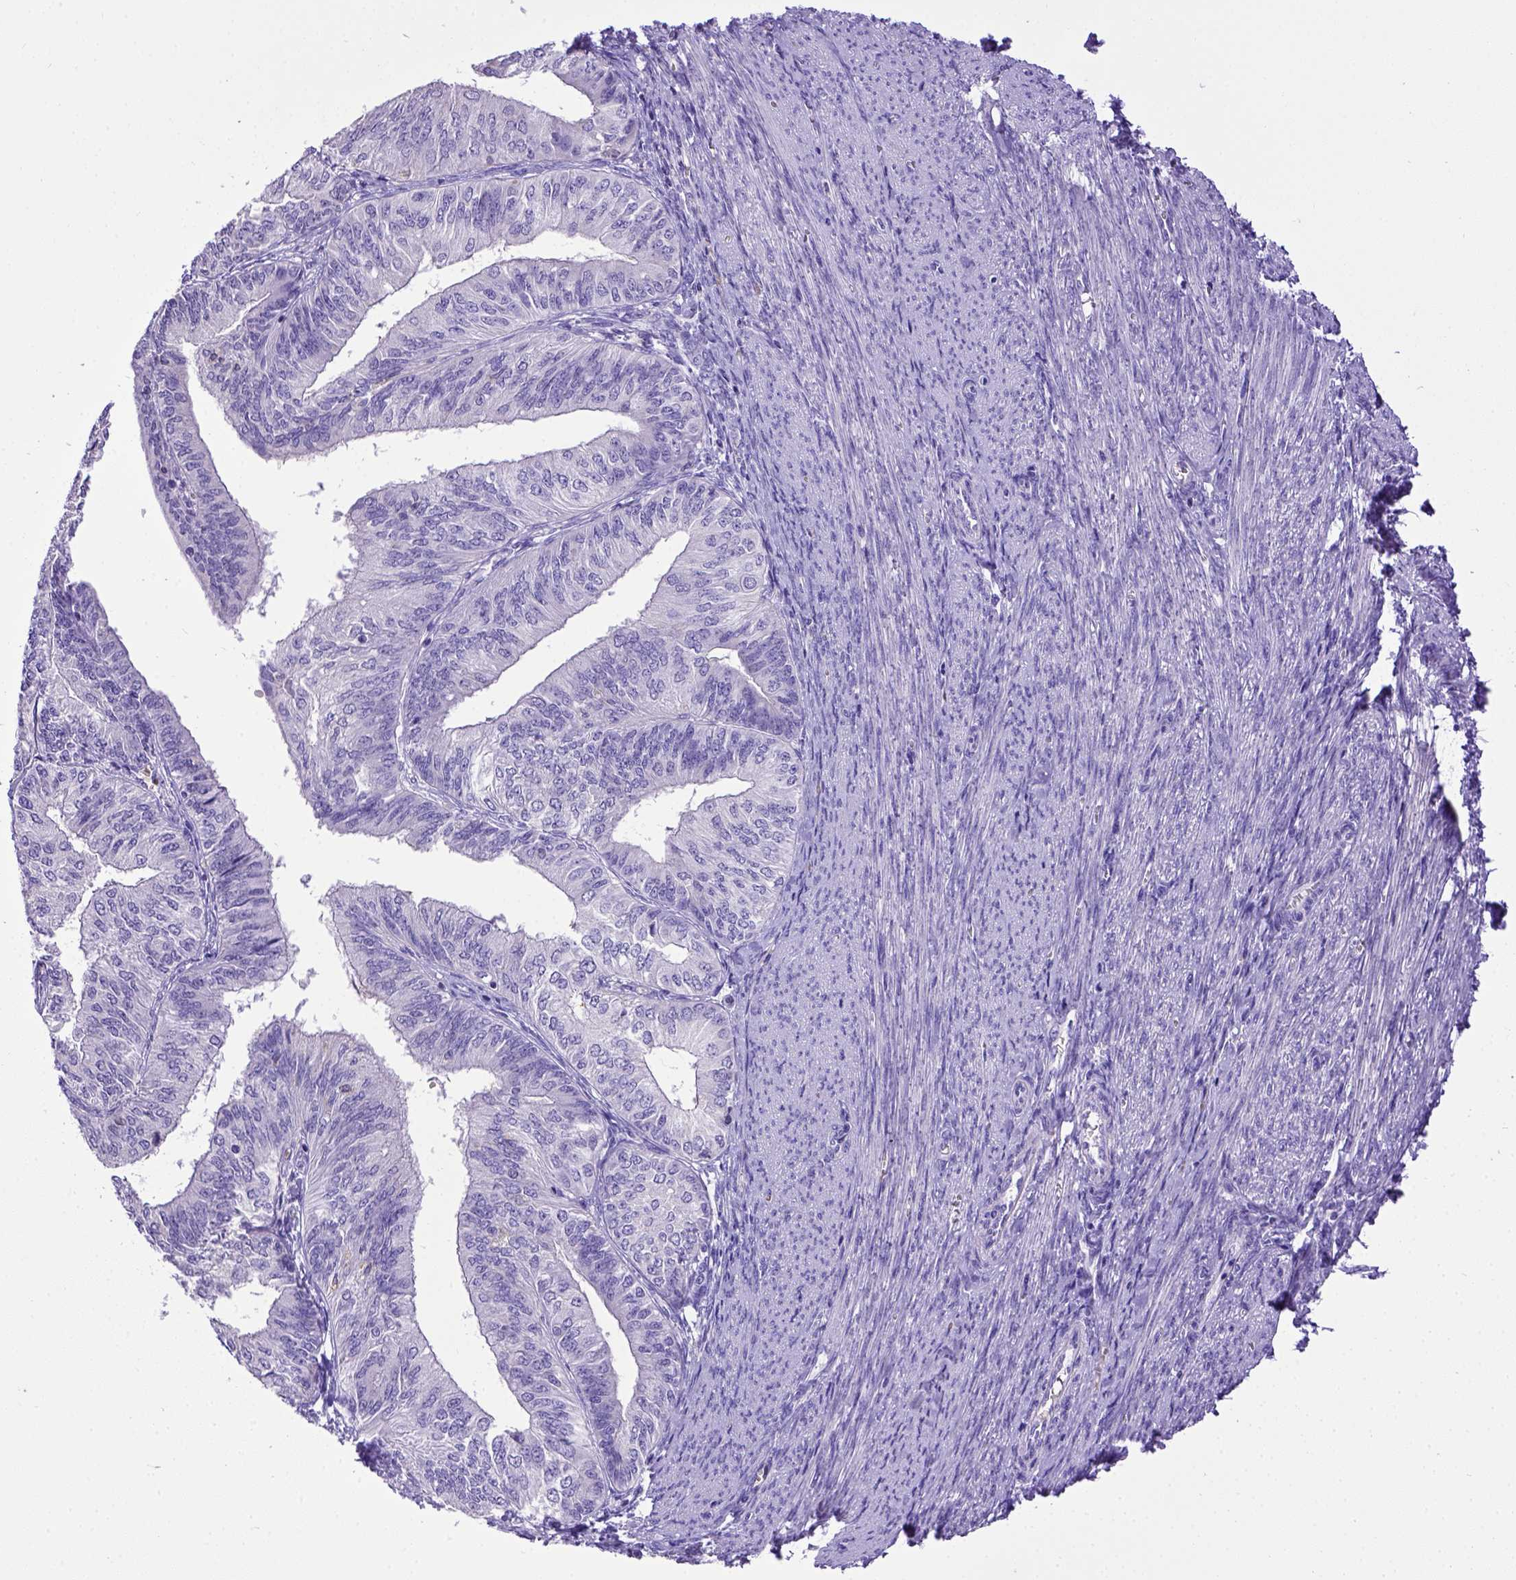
{"staining": {"intensity": "negative", "quantity": "none", "location": "none"}, "tissue": "endometrial cancer", "cell_type": "Tumor cells", "image_type": "cancer", "snomed": [{"axis": "morphology", "description": "Adenocarcinoma, NOS"}, {"axis": "topography", "description": "Endometrium"}], "caption": "This is a histopathology image of immunohistochemistry (IHC) staining of endometrial cancer, which shows no staining in tumor cells.", "gene": "SPEF1", "patient": {"sex": "female", "age": 58}}